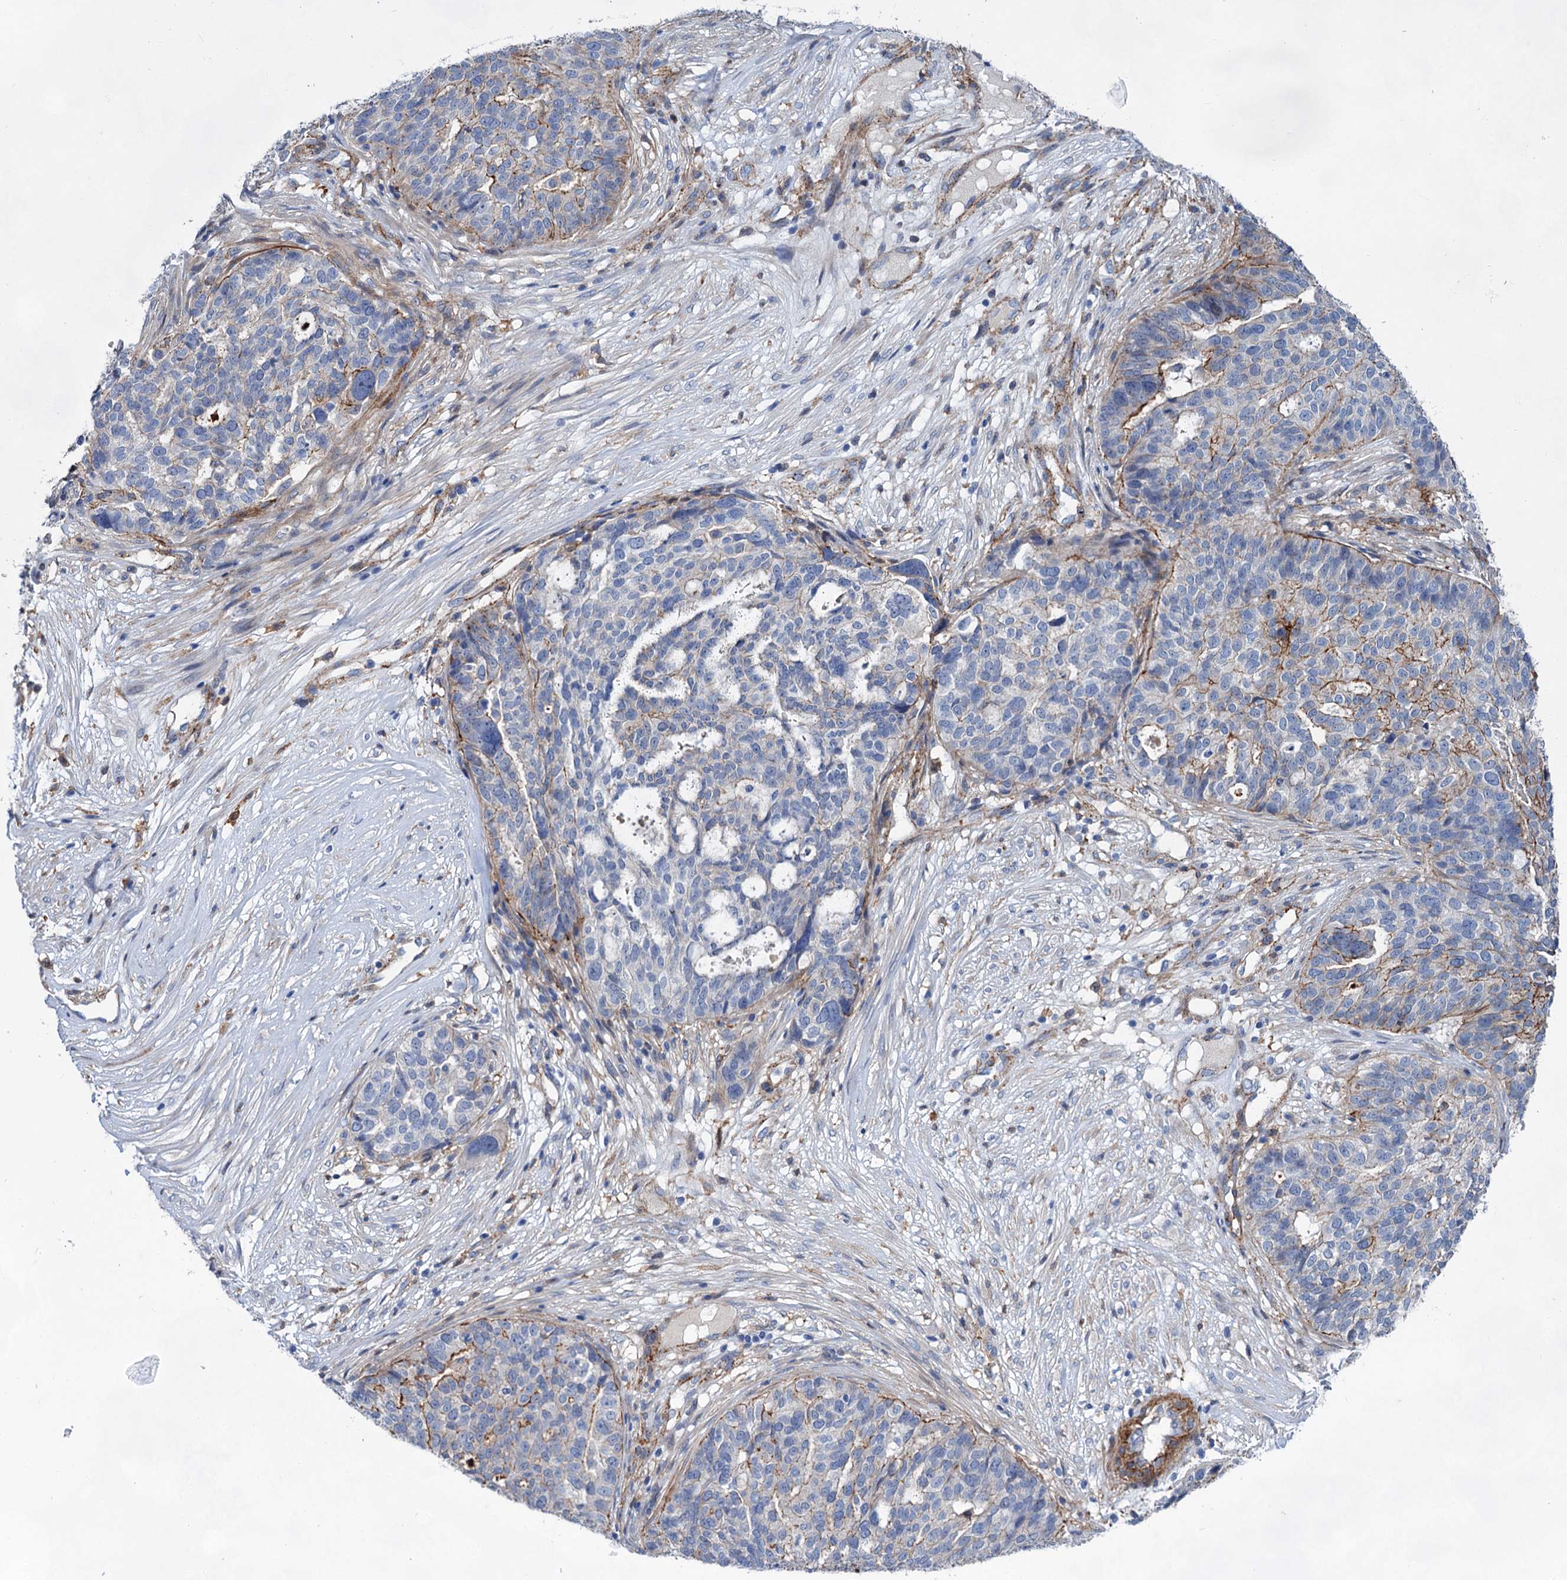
{"staining": {"intensity": "moderate", "quantity": "<25%", "location": "cytoplasmic/membranous"}, "tissue": "ovarian cancer", "cell_type": "Tumor cells", "image_type": "cancer", "snomed": [{"axis": "morphology", "description": "Cystadenocarcinoma, serous, NOS"}, {"axis": "topography", "description": "Ovary"}], "caption": "The histopathology image demonstrates staining of ovarian cancer, revealing moderate cytoplasmic/membranous protein positivity (brown color) within tumor cells.", "gene": "TMTC3", "patient": {"sex": "female", "age": 59}}